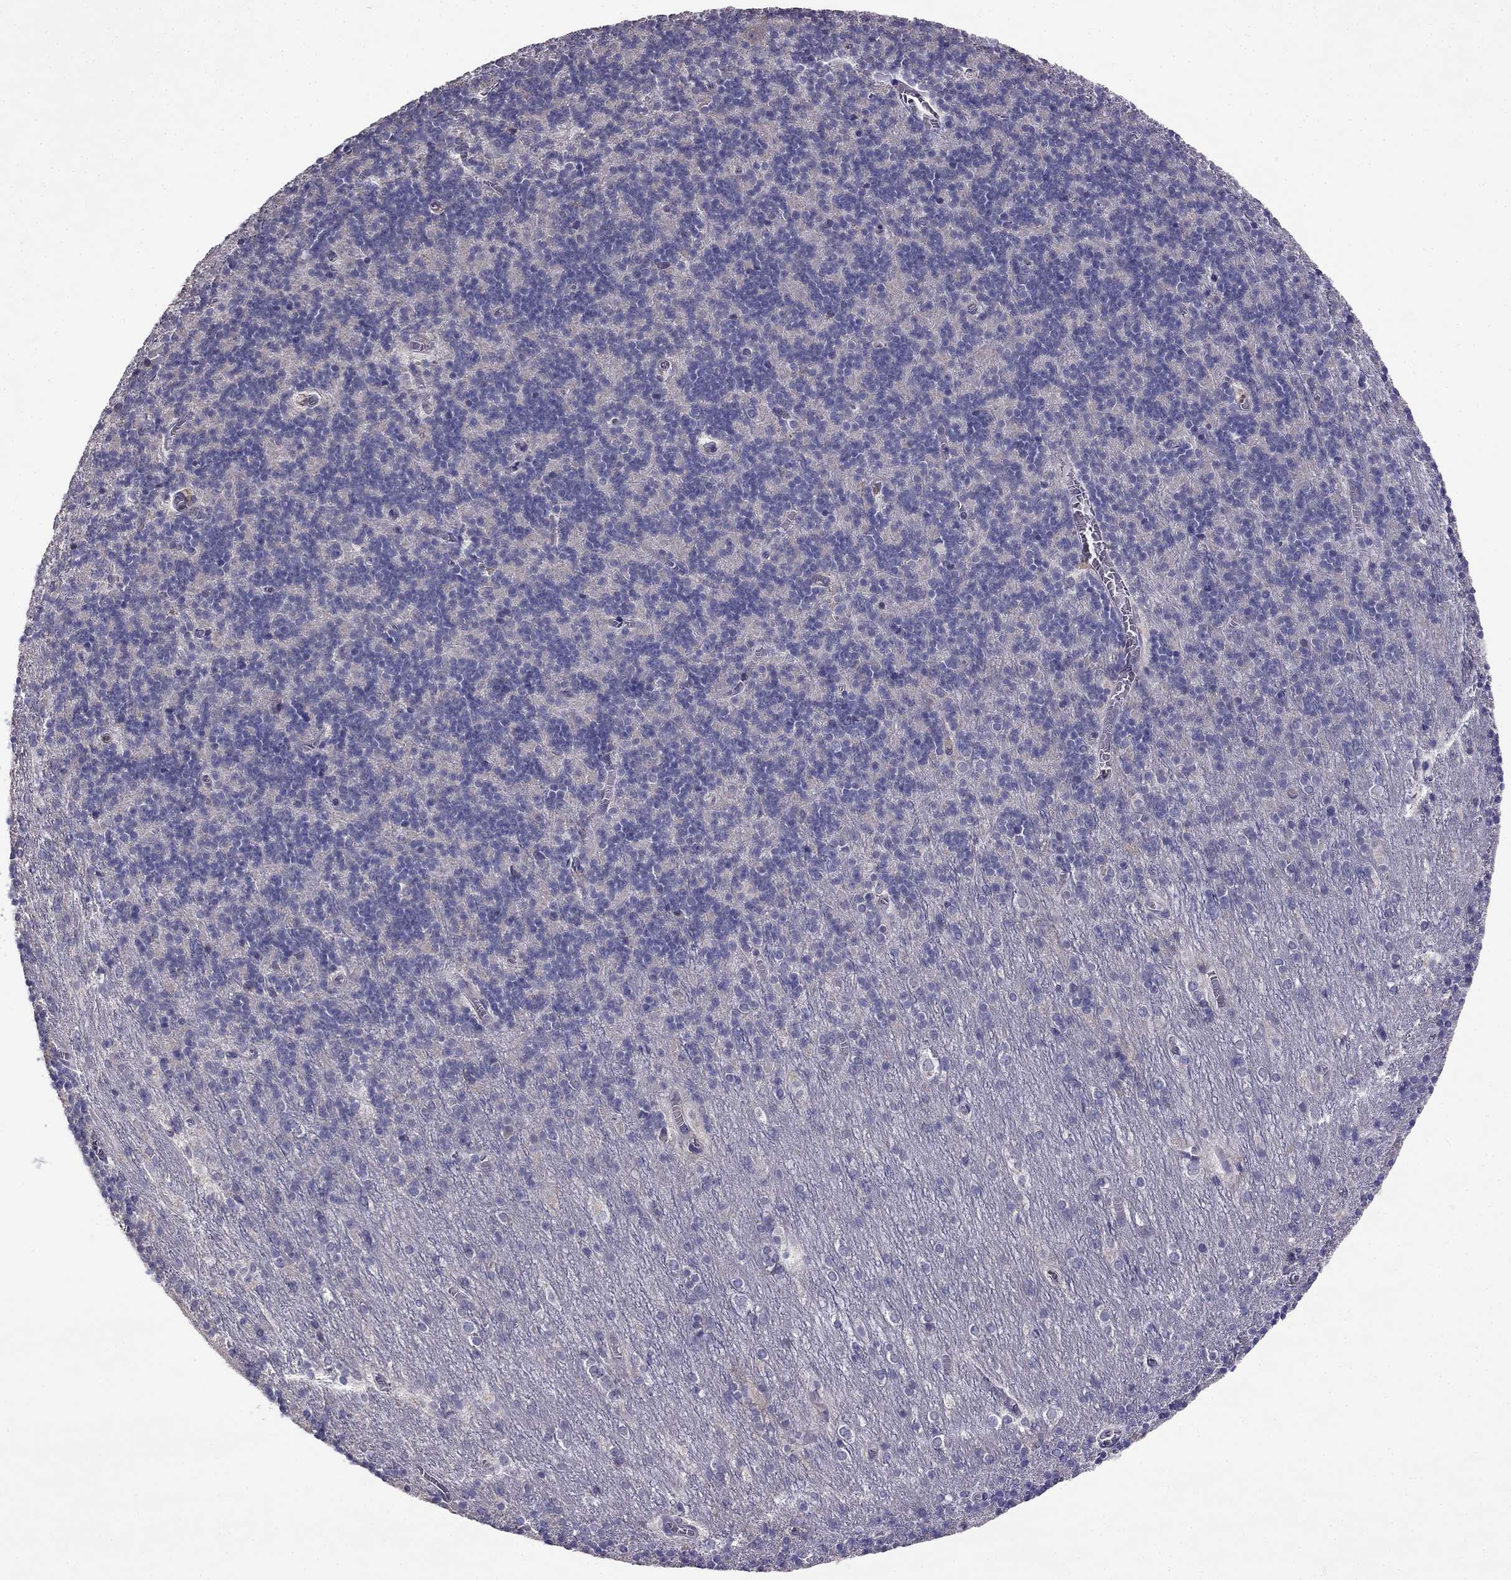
{"staining": {"intensity": "negative", "quantity": "none", "location": "none"}, "tissue": "cerebellum", "cell_type": "Cells in granular layer", "image_type": "normal", "snomed": [{"axis": "morphology", "description": "Normal tissue, NOS"}, {"axis": "topography", "description": "Cerebellum"}], "caption": "Cells in granular layer show no significant protein positivity in normal cerebellum.", "gene": "CDH9", "patient": {"sex": "male", "age": 70}}